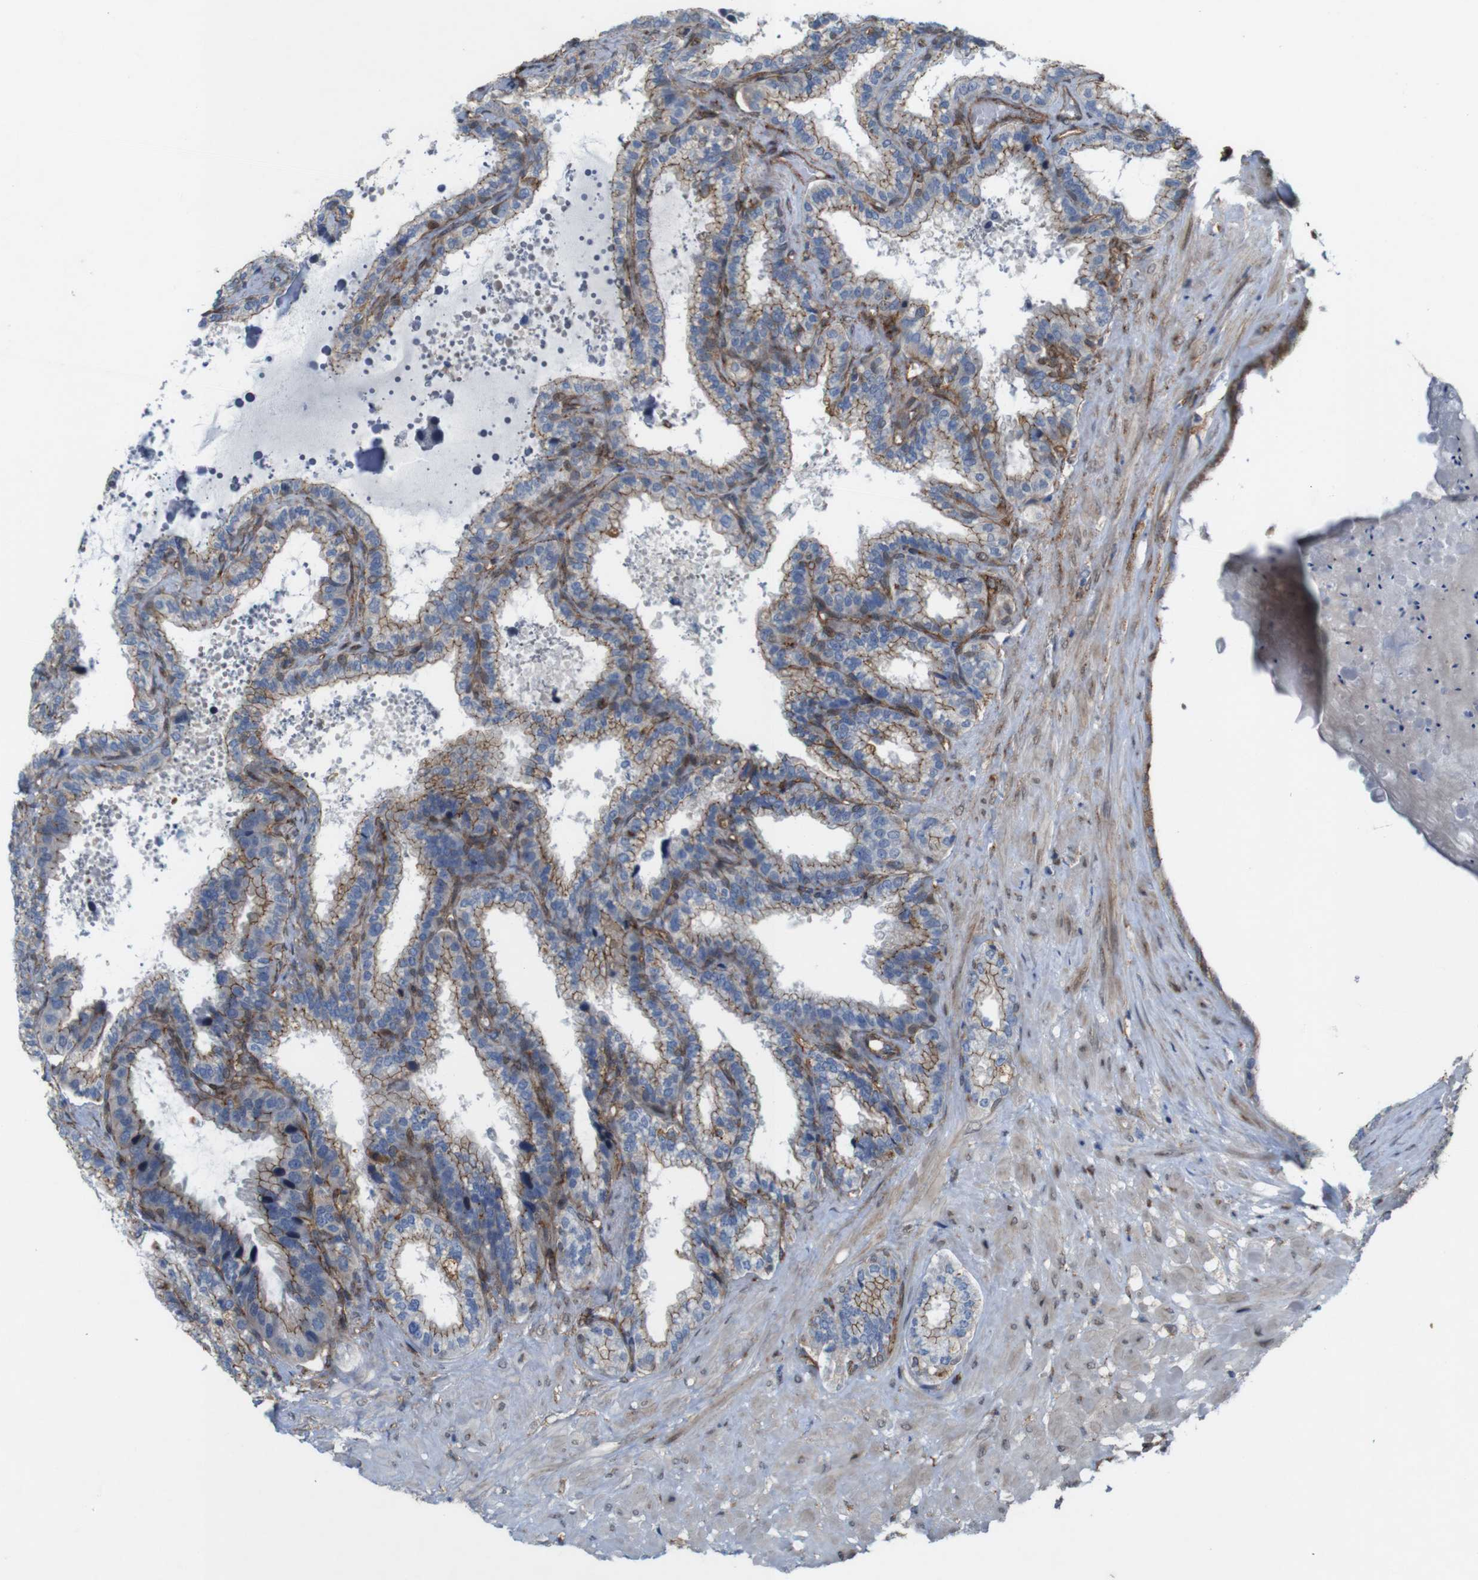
{"staining": {"intensity": "moderate", "quantity": ">75%", "location": "cytoplasmic/membranous"}, "tissue": "seminal vesicle", "cell_type": "Glandular cells", "image_type": "normal", "snomed": [{"axis": "morphology", "description": "Normal tissue, NOS"}, {"axis": "topography", "description": "Seminal veicle"}], "caption": "Protein expression analysis of unremarkable seminal vesicle demonstrates moderate cytoplasmic/membranous staining in about >75% of glandular cells.", "gene": "PTGER4", "patient": {"sex": "male", "age": 46}}